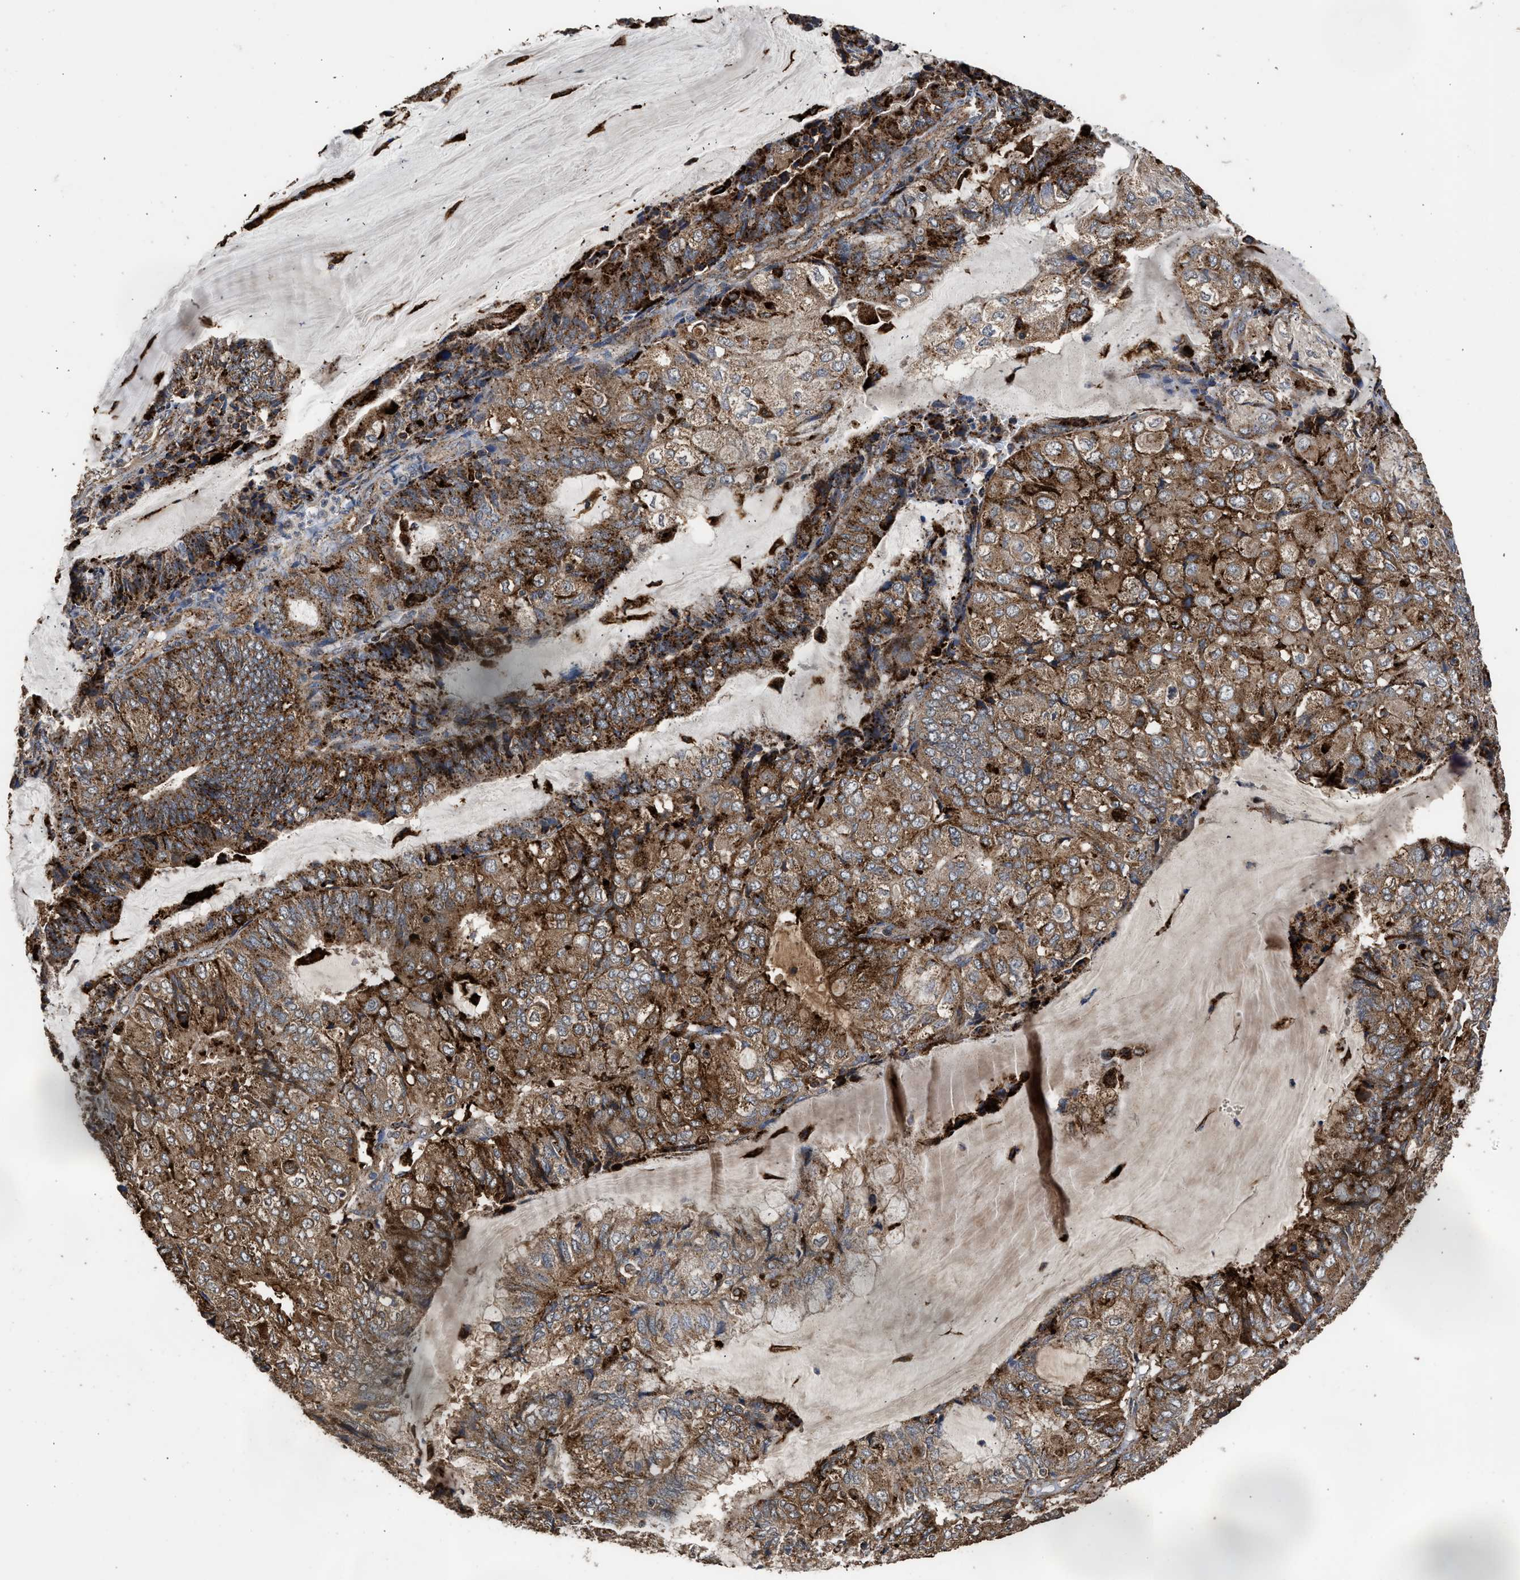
{"staining": {"intensity": "strong", "quantity": ">75%", "location": "cytoplasmic/membranous"}, "tissue": "endometrial cancer", "cell_type": "Tumor cells", "image_type": "cancer", "snomed": [{"axis": "morphology", "description": "Adenocarcinoma, NOS"}, {"axis": "topography", "description": "Endometrium"}], "caption": "Protein staining of endometrial adenocarcinoma tissue displays strong cytoplasmic/membranous expression in approximately >75% of tumor cells.", "gene": "CTSV", "patient": {"sex": "female", "age": 81}}